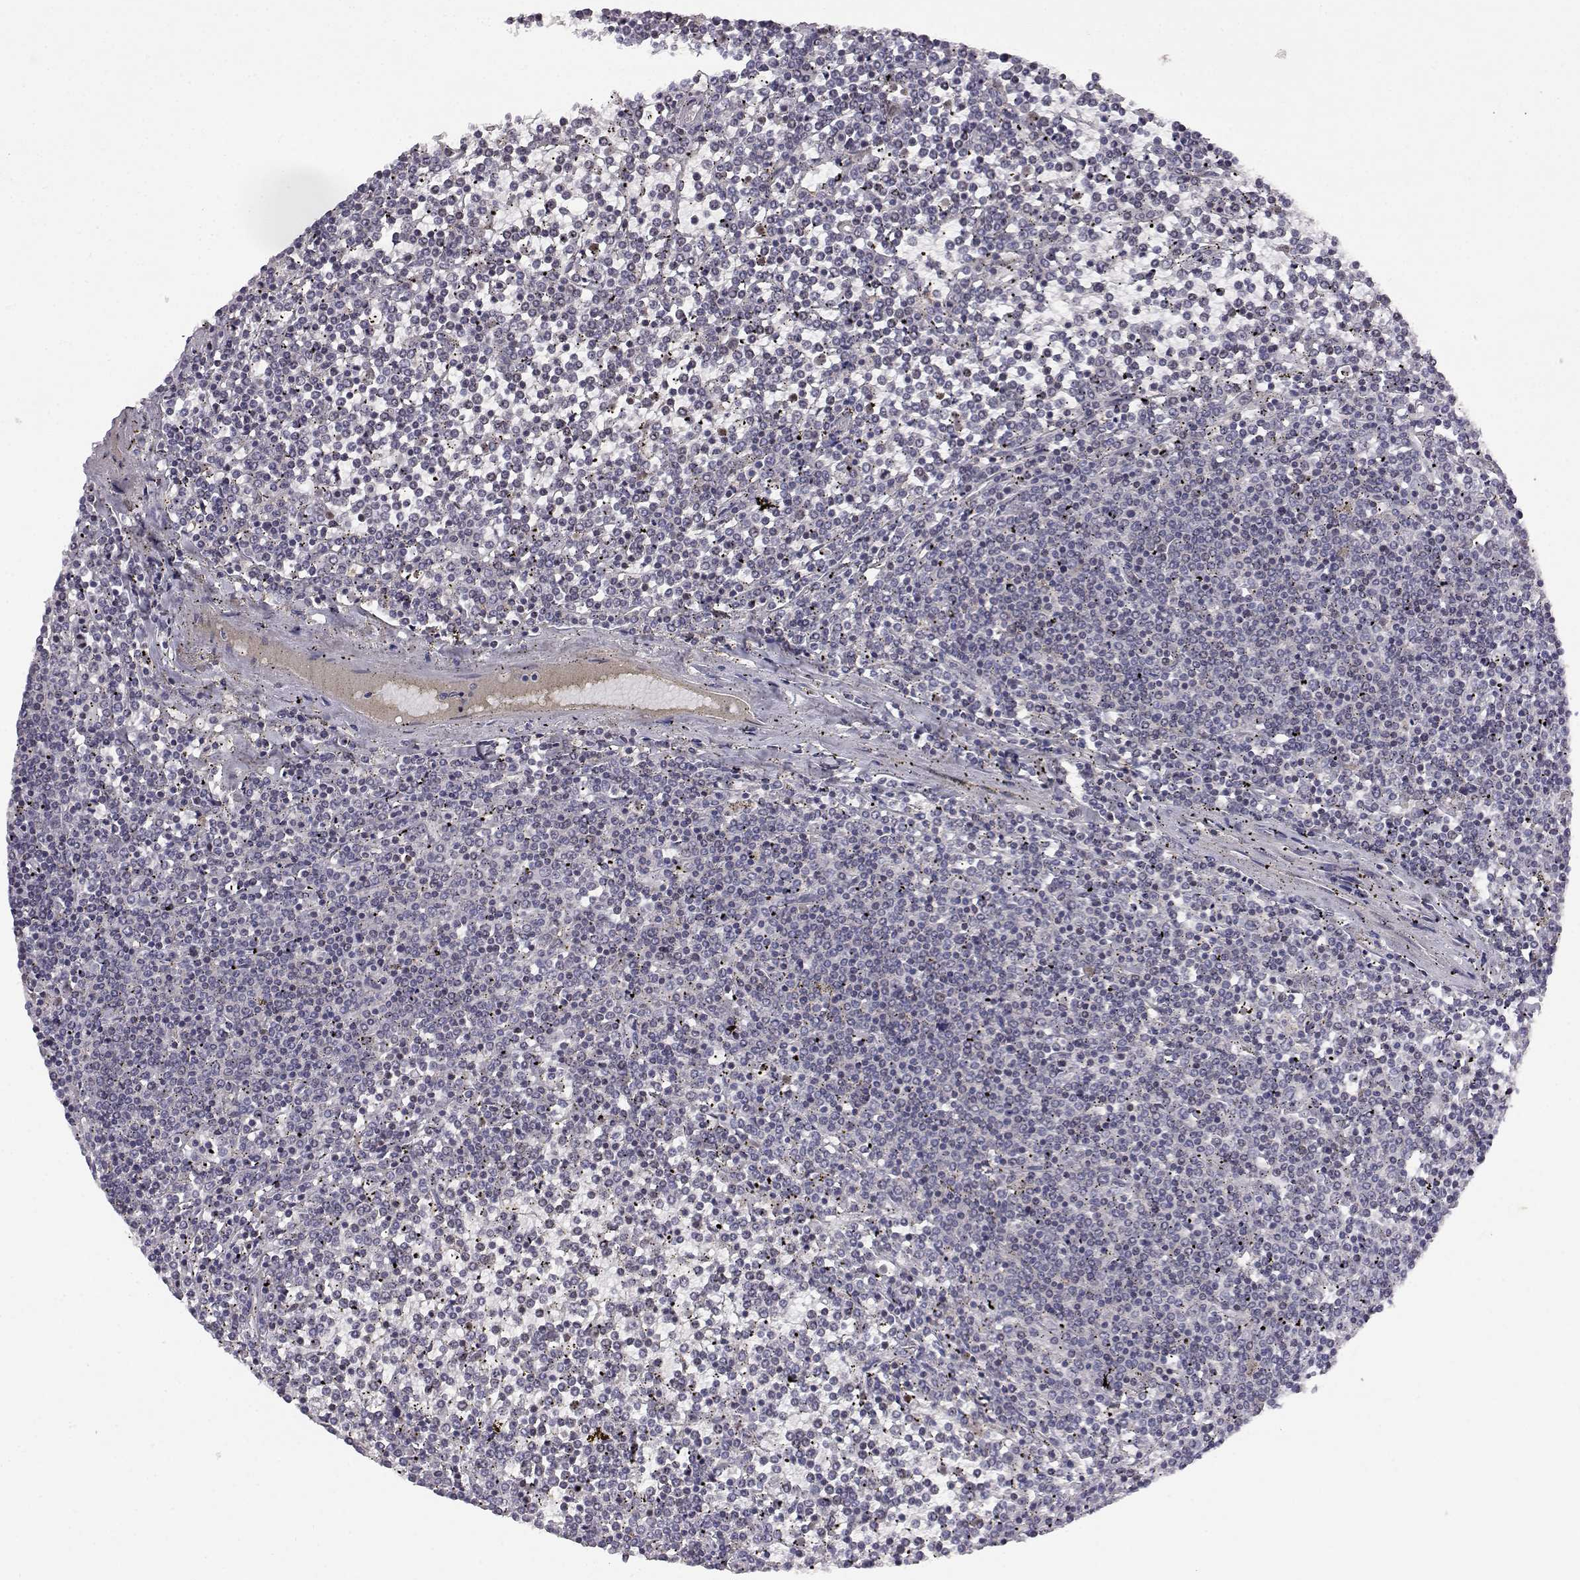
{"staining": {"intensity": "negative", "quantity": "none", "location": "none"}, "tissue": "lymphoma", "cell_type": "Tumor cells", "image_type": "cancer", "snomed": [{"axis": "morphology", "description": "Malignant lymphoma, non-Hodgkin's type, Low grade"}, {"axis": "topography", "description": "Spleen"}], "caption": "Immunohistochemistry (IHC) of malignant lymphoma, non-Hodgkin's type (low-grade) demonstrates no positivity in tumor cells.", "gene": "AKR1B1", "patient": {"sex": "female", "age": 19}}